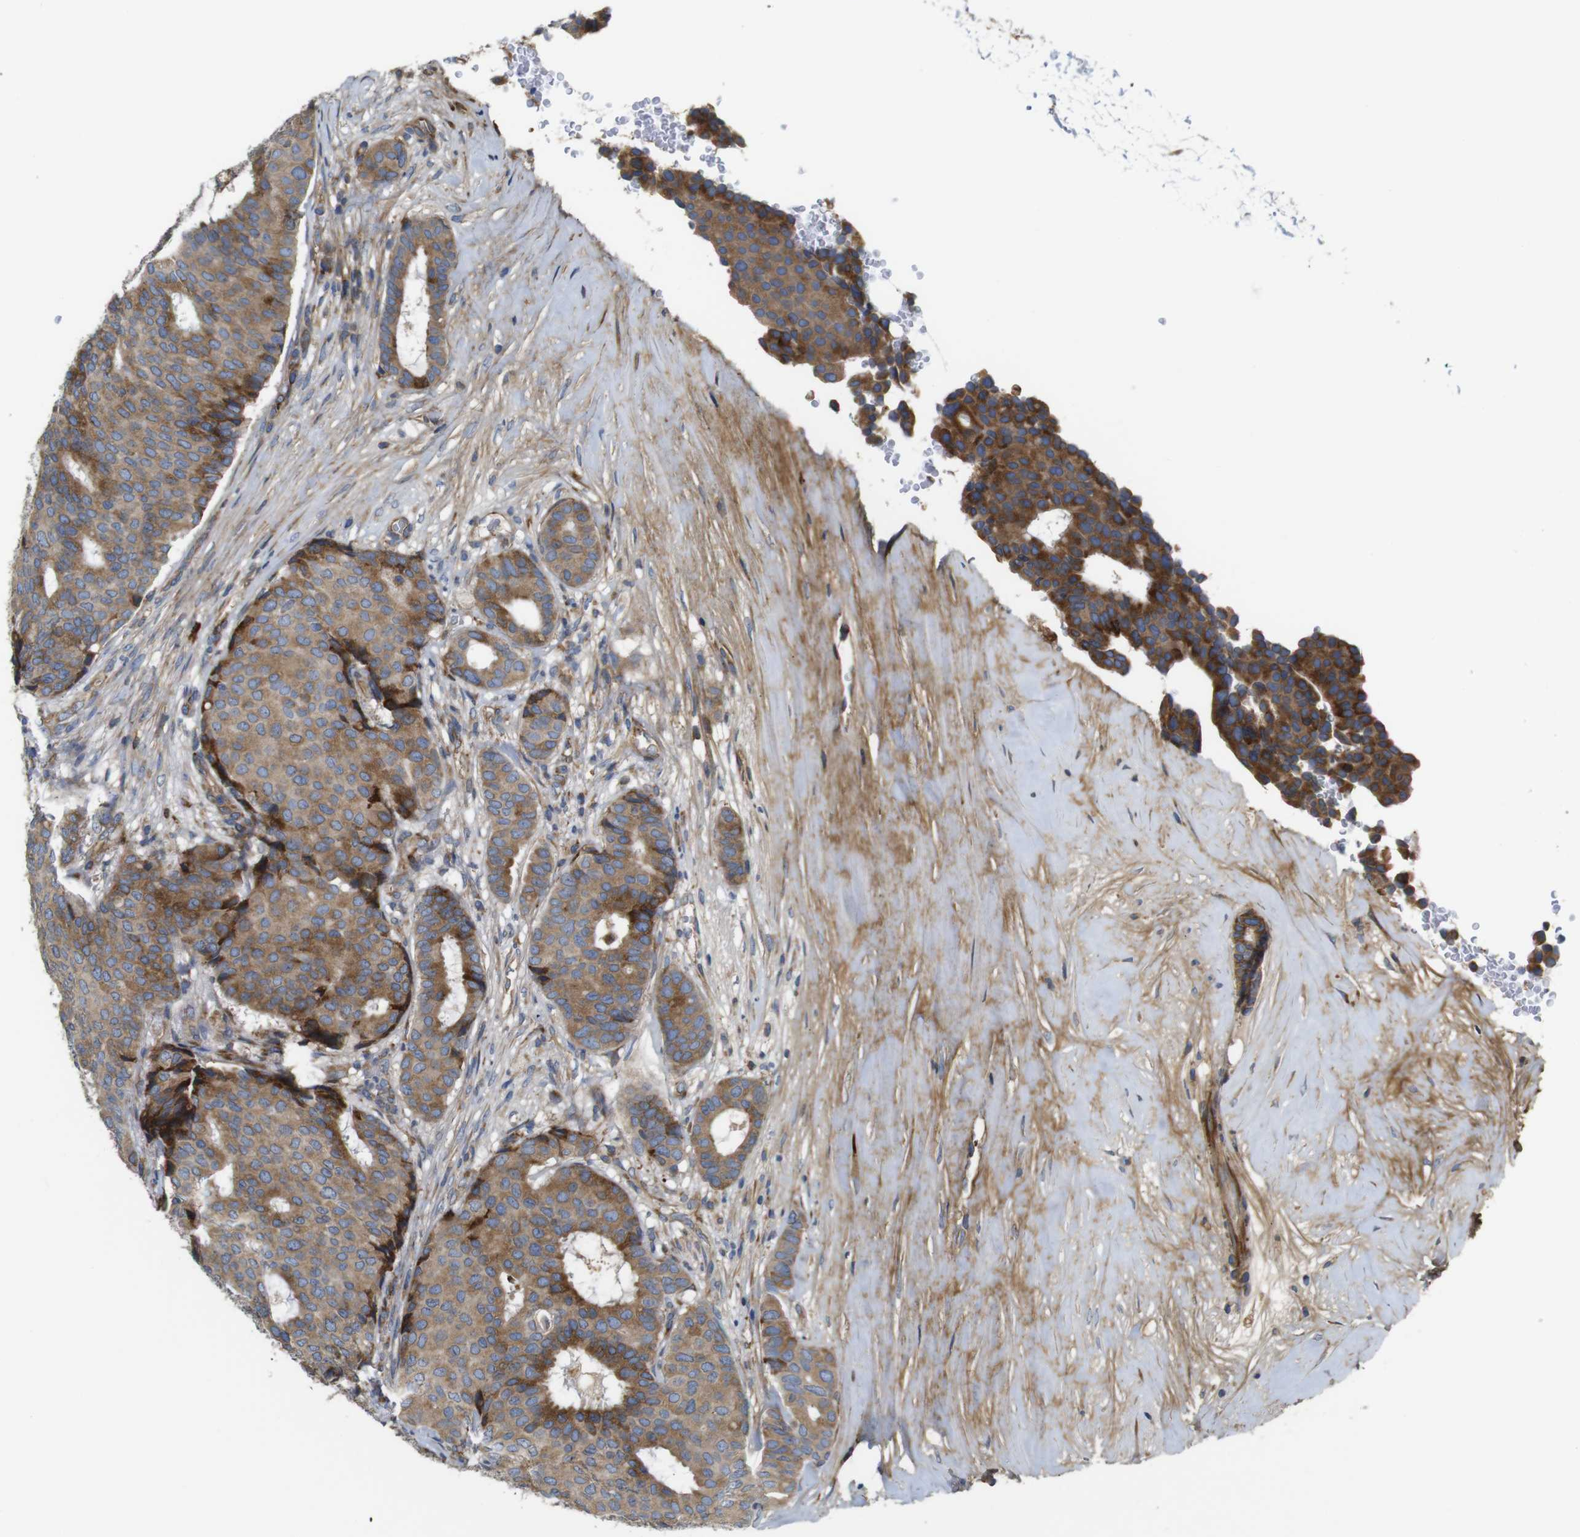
{"staining": {"intensity": "moderate", "quantity": ">75%", "location": "cytoplasmic/membranous"}, "tissue": "breast cancer", "cell_type": "Tumor cells", "image_type": "cancer", "snomed": [{"axis": "morphology", "description": "Duct carcinoma"}, {"axis": "topography", "description": "Breast"}], "caption": "Protein expression analysis of human breast cancer reveals moderate cytoplasmic/membranous staining in about >75% of tumor cells.", "gene": "UBE2G2", "patient": {"sex": "female", "age": 75}}